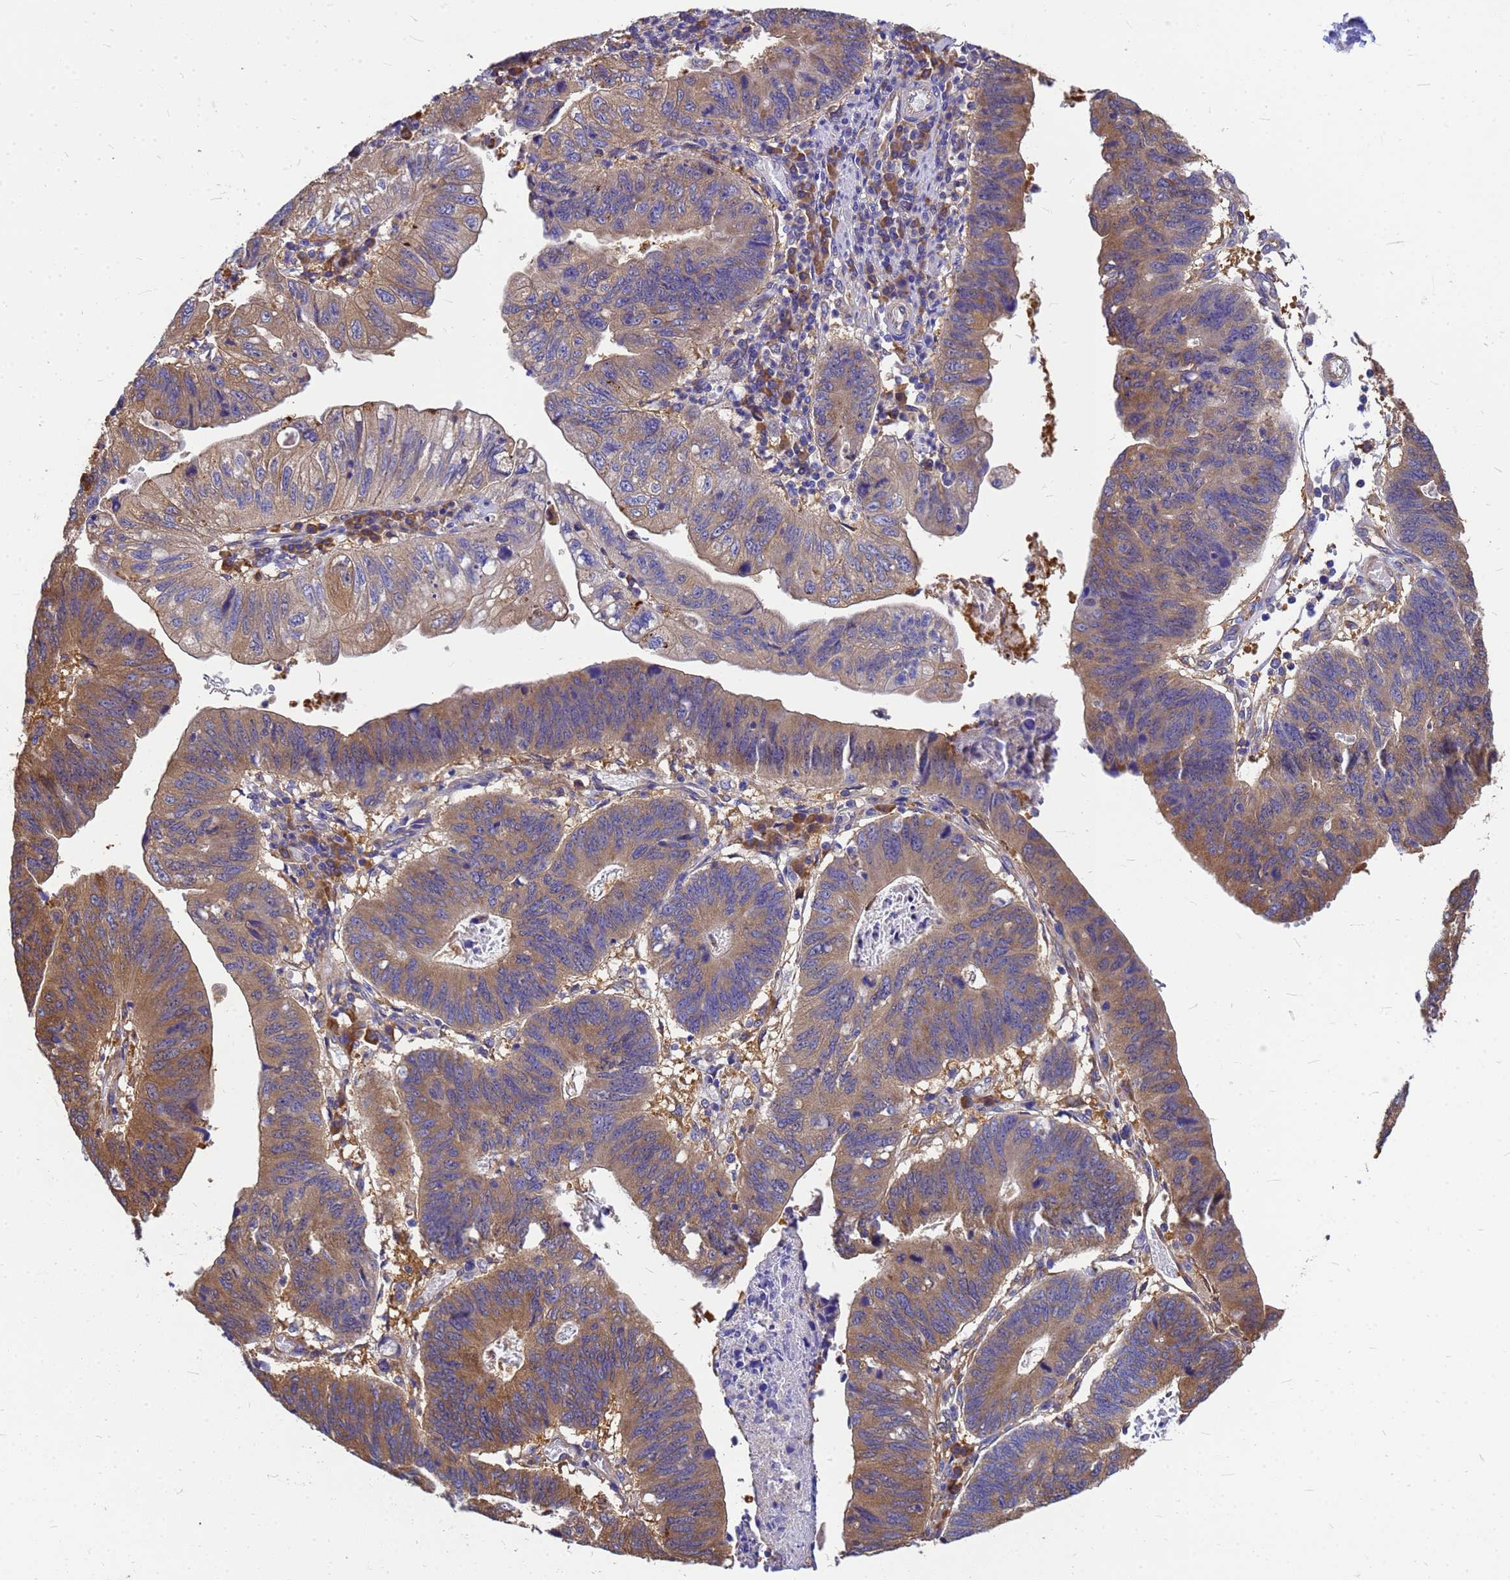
{"staining": {"intensity": "moderate", "quantity": "25%-75%", "location": "cytoplasmic/membranous"}, "tissue": "stomach cancer", "cell_type": "Tumor cells", "image_type": "cancer", "snomed": [{"axis": "morphology", "description": "Adenocarcinoma, NOS"}, {"axis": "topography", "description": "Stomach"}], "caption": "Stomach cancer (adenocarcinoma) stained with DAB immunohistochemistry reveals medium levels of moderate cytoplasmic/membranous staining in approximately 25%-75% of tumor cells.", "gene": "GID4", "patient": {"sex": "male", "age": 59}}